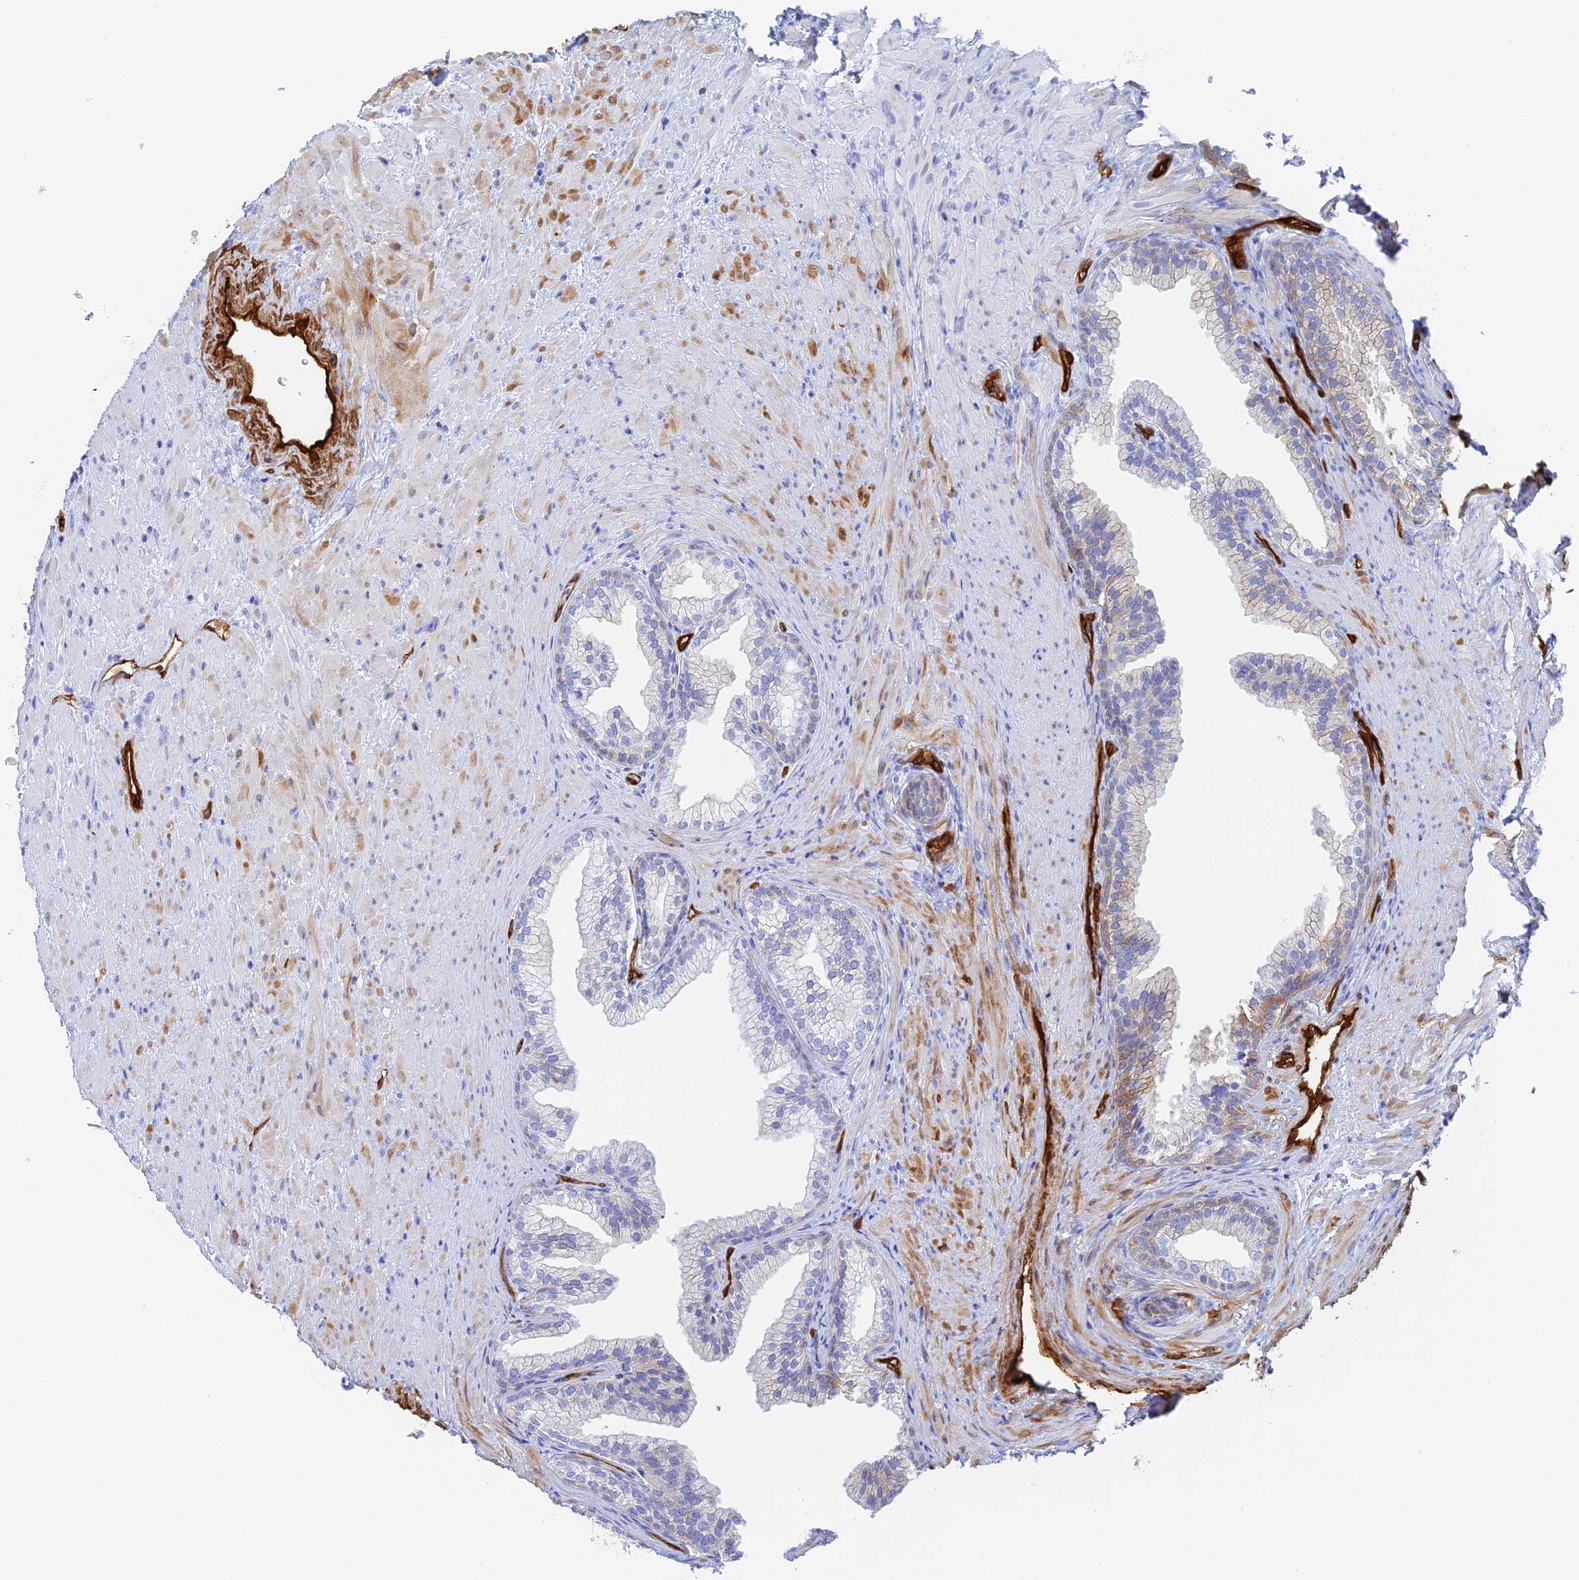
{"staining": {"intensity": "moderate", "quantity": "<25%", "location": "cytoplasmic/membranous"}, "tissue": "prostate", "cell_type": "Glandular cells", "image_type": "normal", "snomed": [{"axis": "morphology", "description": "Normal tissue, NOS"}, {"axis": "topography", "description": "Prostate"}], "caption": "Human prostate stained for a protein (brown) displays moderate cytoplasmic/membranous positive positivity in about <25% of glandular cells.", "gene": "CRIP2", "patient": {"sex": "male", "age": 76}}